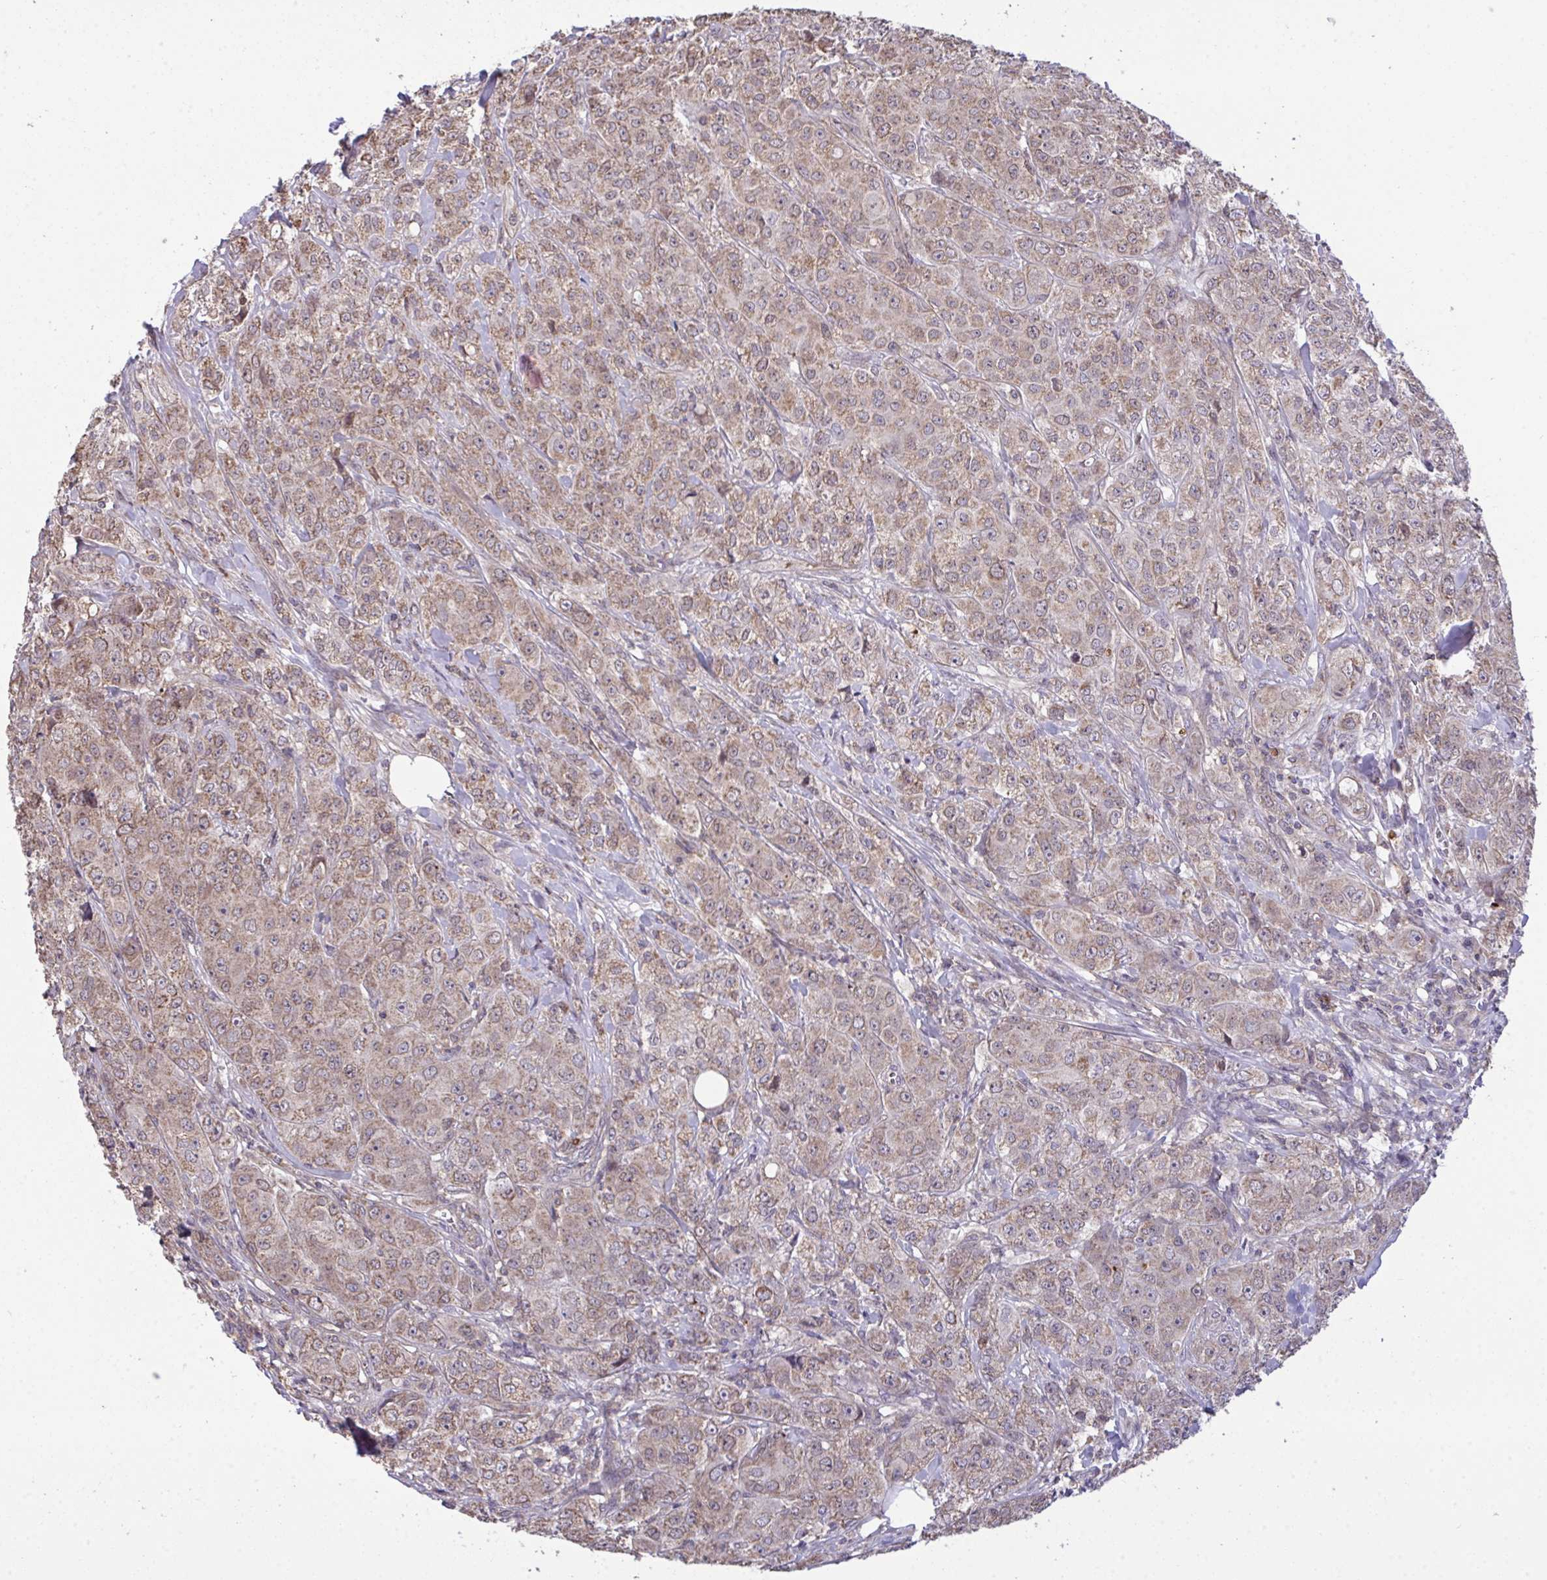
{"staining": {"intensity": "weak", "quantity": "25%-75%", "location": "cytoplasmic/membranous"}, "tissue": "breast cancer", "cell_type": "Tumor cells", "image_type": "cancer", "snomed": [{"axis": "morphology", "description": "Normal tissue, NOS"}, {"axis": "morphology", "description": "Duct carcinoma"}, {"axis": "topography", "description": "Breast"}], "caption": "There is low levels of weak cytoplasmic/membranous expression in tumor cells of breast infiltrating ductal carcinoma, as demonstrated by immunohistochemical staining (brown color).", "gene": "PPM1H", "patient": {"sex": "female", "age": 43}}